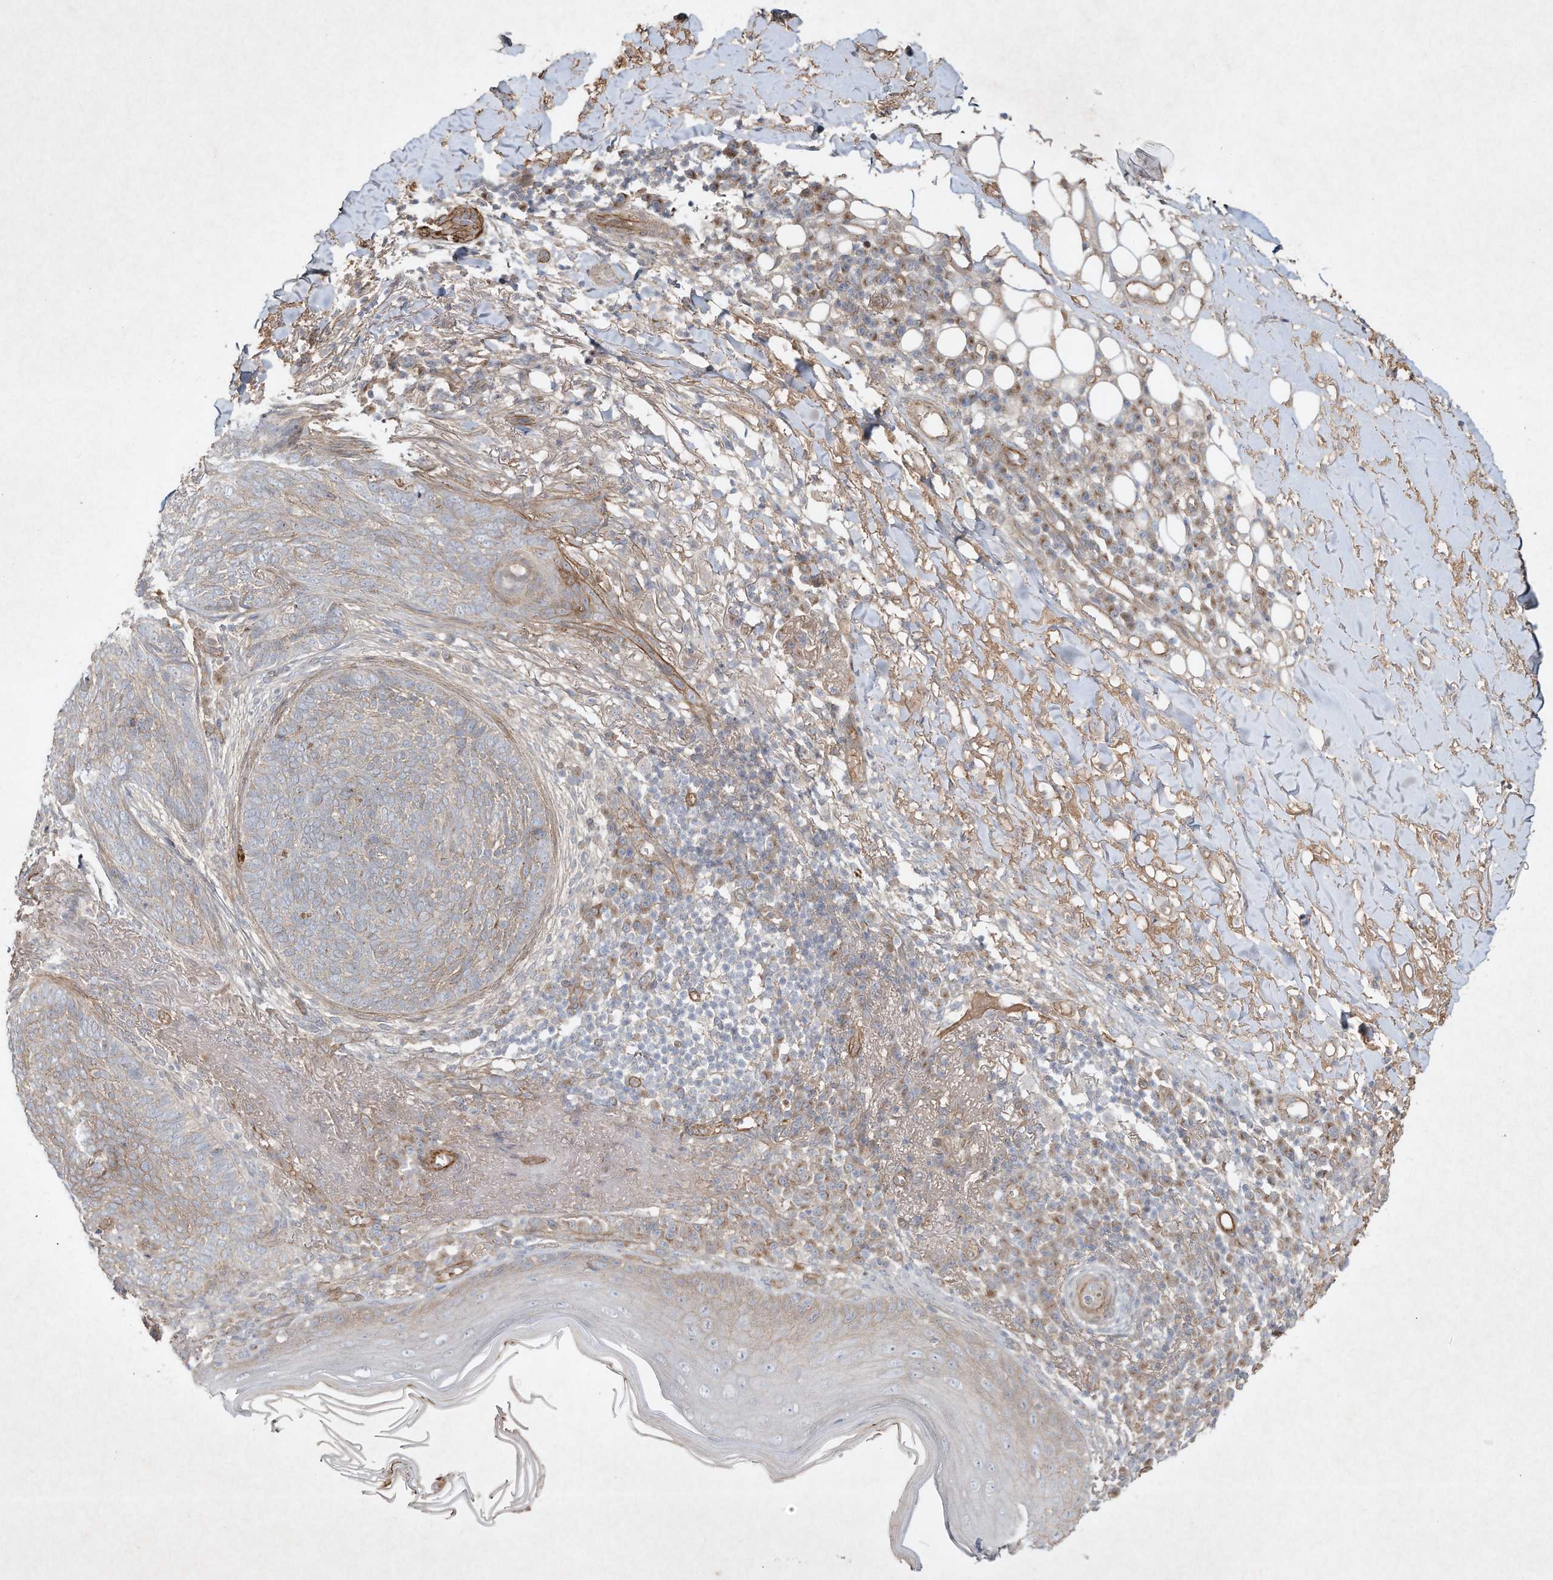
{"staining": {"intensity": "weak", "quantity": "<25%", "location": "cytoplasmic/membranous"}, "tissue": "skin cancer", "cell_type": "Tumor cells", "image_type": "cancer", "snomed": [{"axis": "morphology", "description": "Basal cell carcinoma"}, {"axis": "topography", "description": "Skin"}], "caption": "Immunohistochemistry photomicrograph of neoplastic tissue: skin basal cell carcinoma stained with DAB (3,3'-diaminobenzidine) exhibits no significant protein positivity in tumor cells. The staining was performed using DAB to visualize the protein expression in brown, while the nuclei were stained in blue with hematoxylin (Magnification: 20x).", "gene": "HTR5A", "patient": {"sex": "male", "age": 85}}